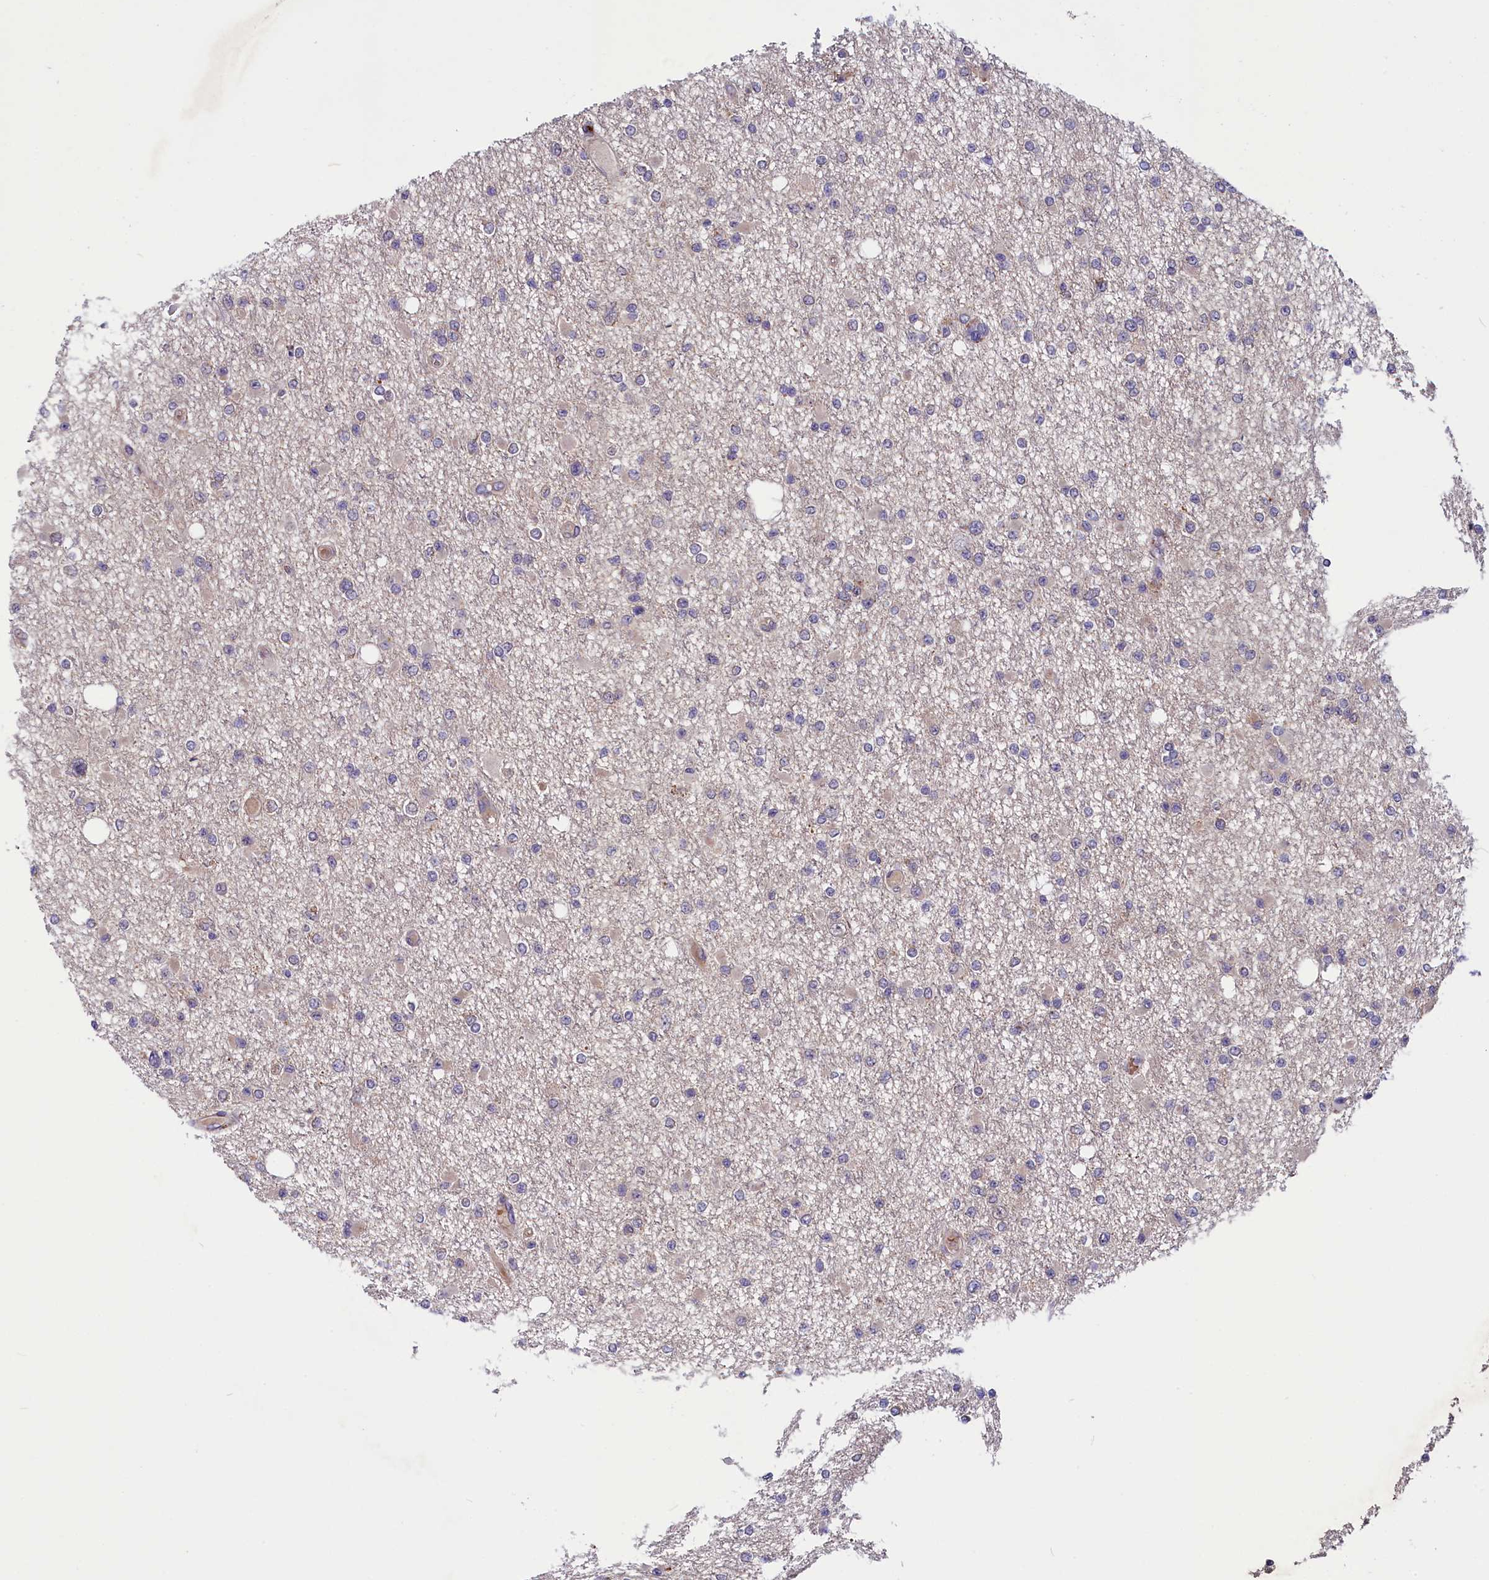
{"staining": {"intensity": "negative", "quantity": "none", "location": "none"}, "tissue": "glioma", "cell_type": "Tumor cells", "image_type": "cancer", "snomed": [{"axis": "morphology", "description": "Glioma, malignant, Low grade"}, {"axis": "topography", "description": "Brain"}], "caption": "Tumor cells show no significant expression in malignant glioma (low-grade).", "gene": "SLC39A6", "patient": {"sex": "female", "age": 22}}